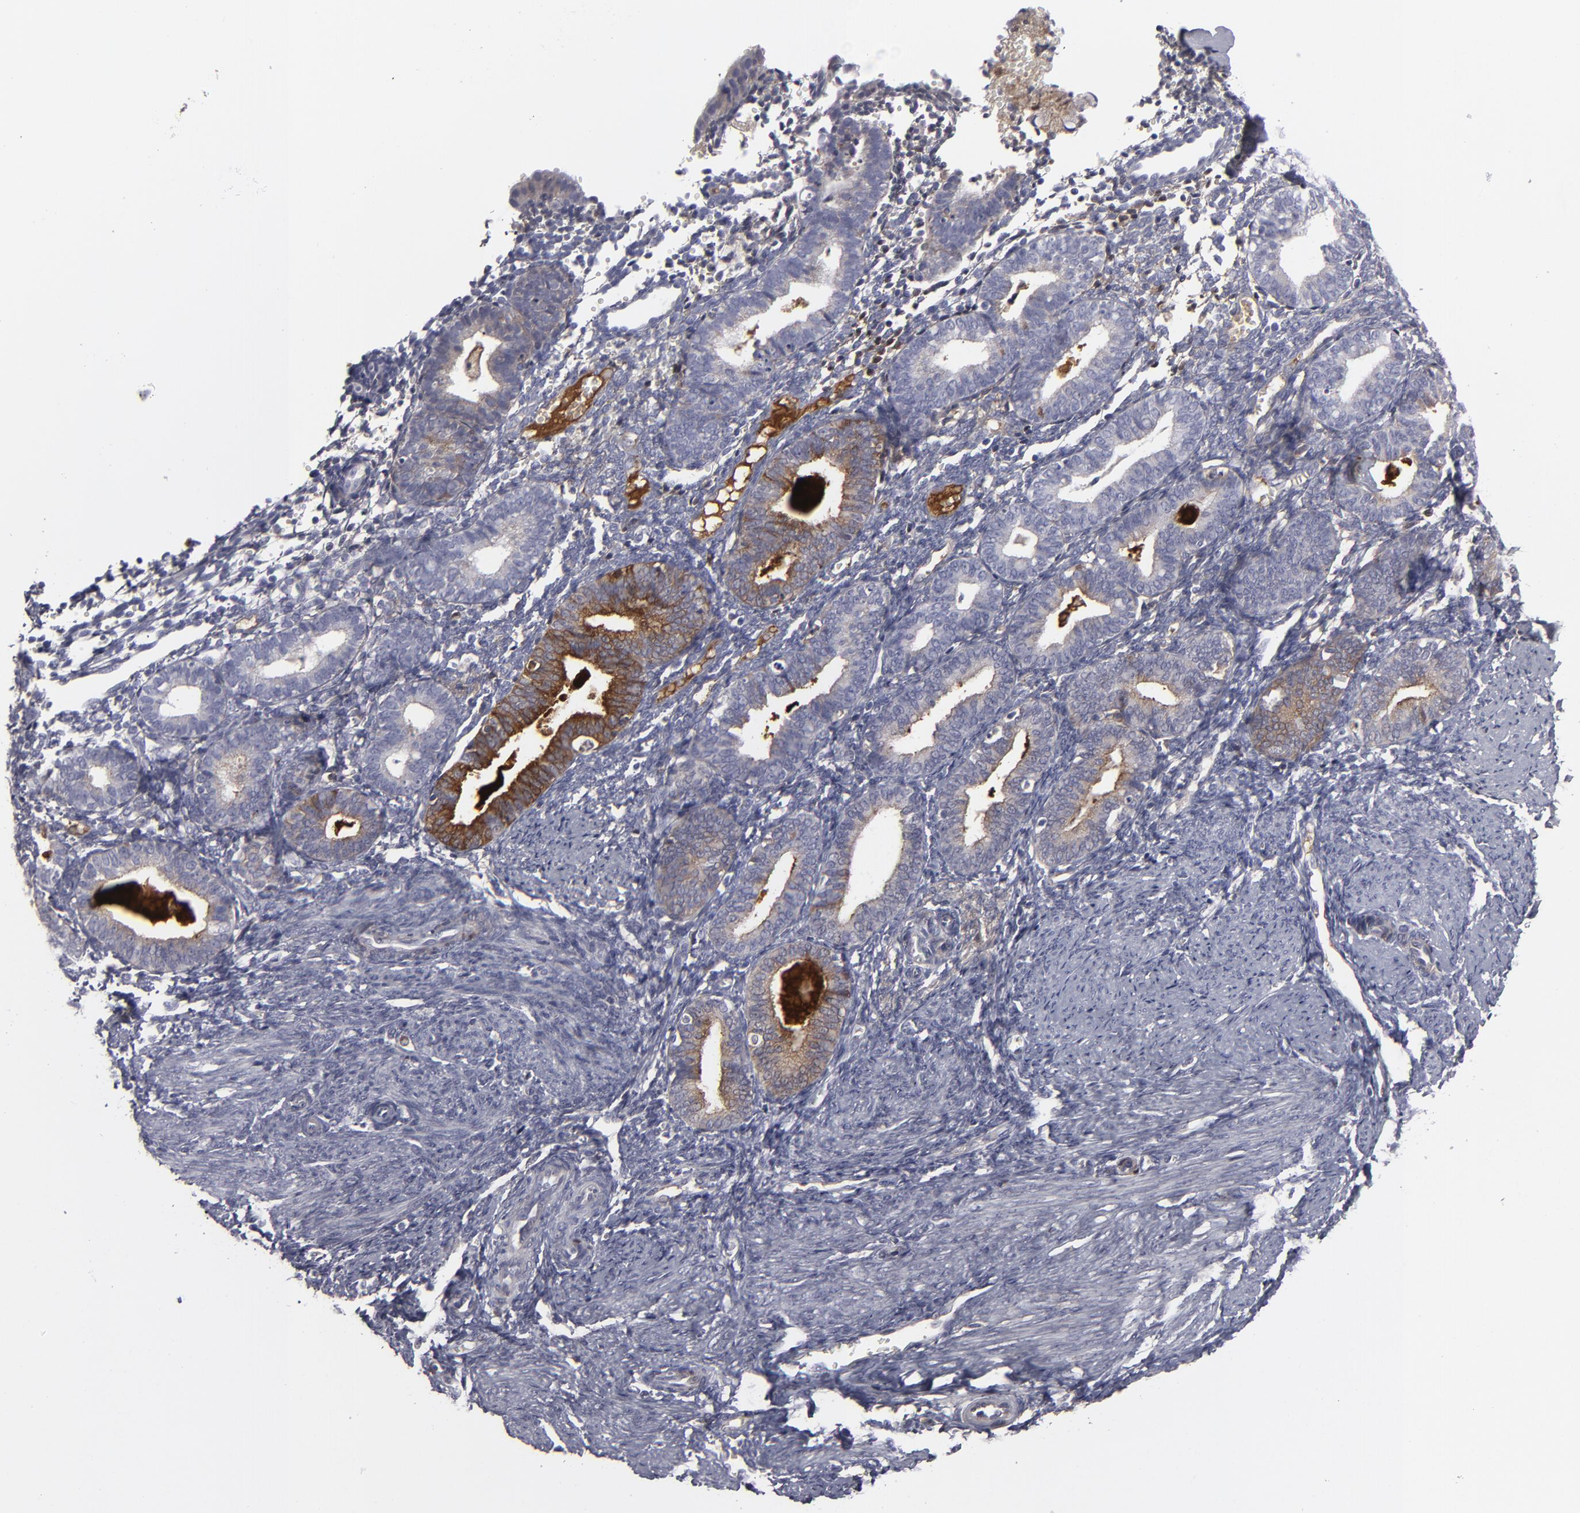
{"staining": {"intensity": "negative", "quantity": "none", "location": "none"}, "tissue": "endometrium", "cell_type": "Cells in endometrial stroma", "image_type": "normal", "snomed": [{"axis": "morphology", "description": "Normal tissue, NOS"}, {"axis": "topography", "description": "Endometrium"}], "caption": "The photomicrograph reveals no staining of cells in endometrial stroma in benign endometrium.", "gene": "LRG1", "patient": {"sex": "female", "age": 61}}